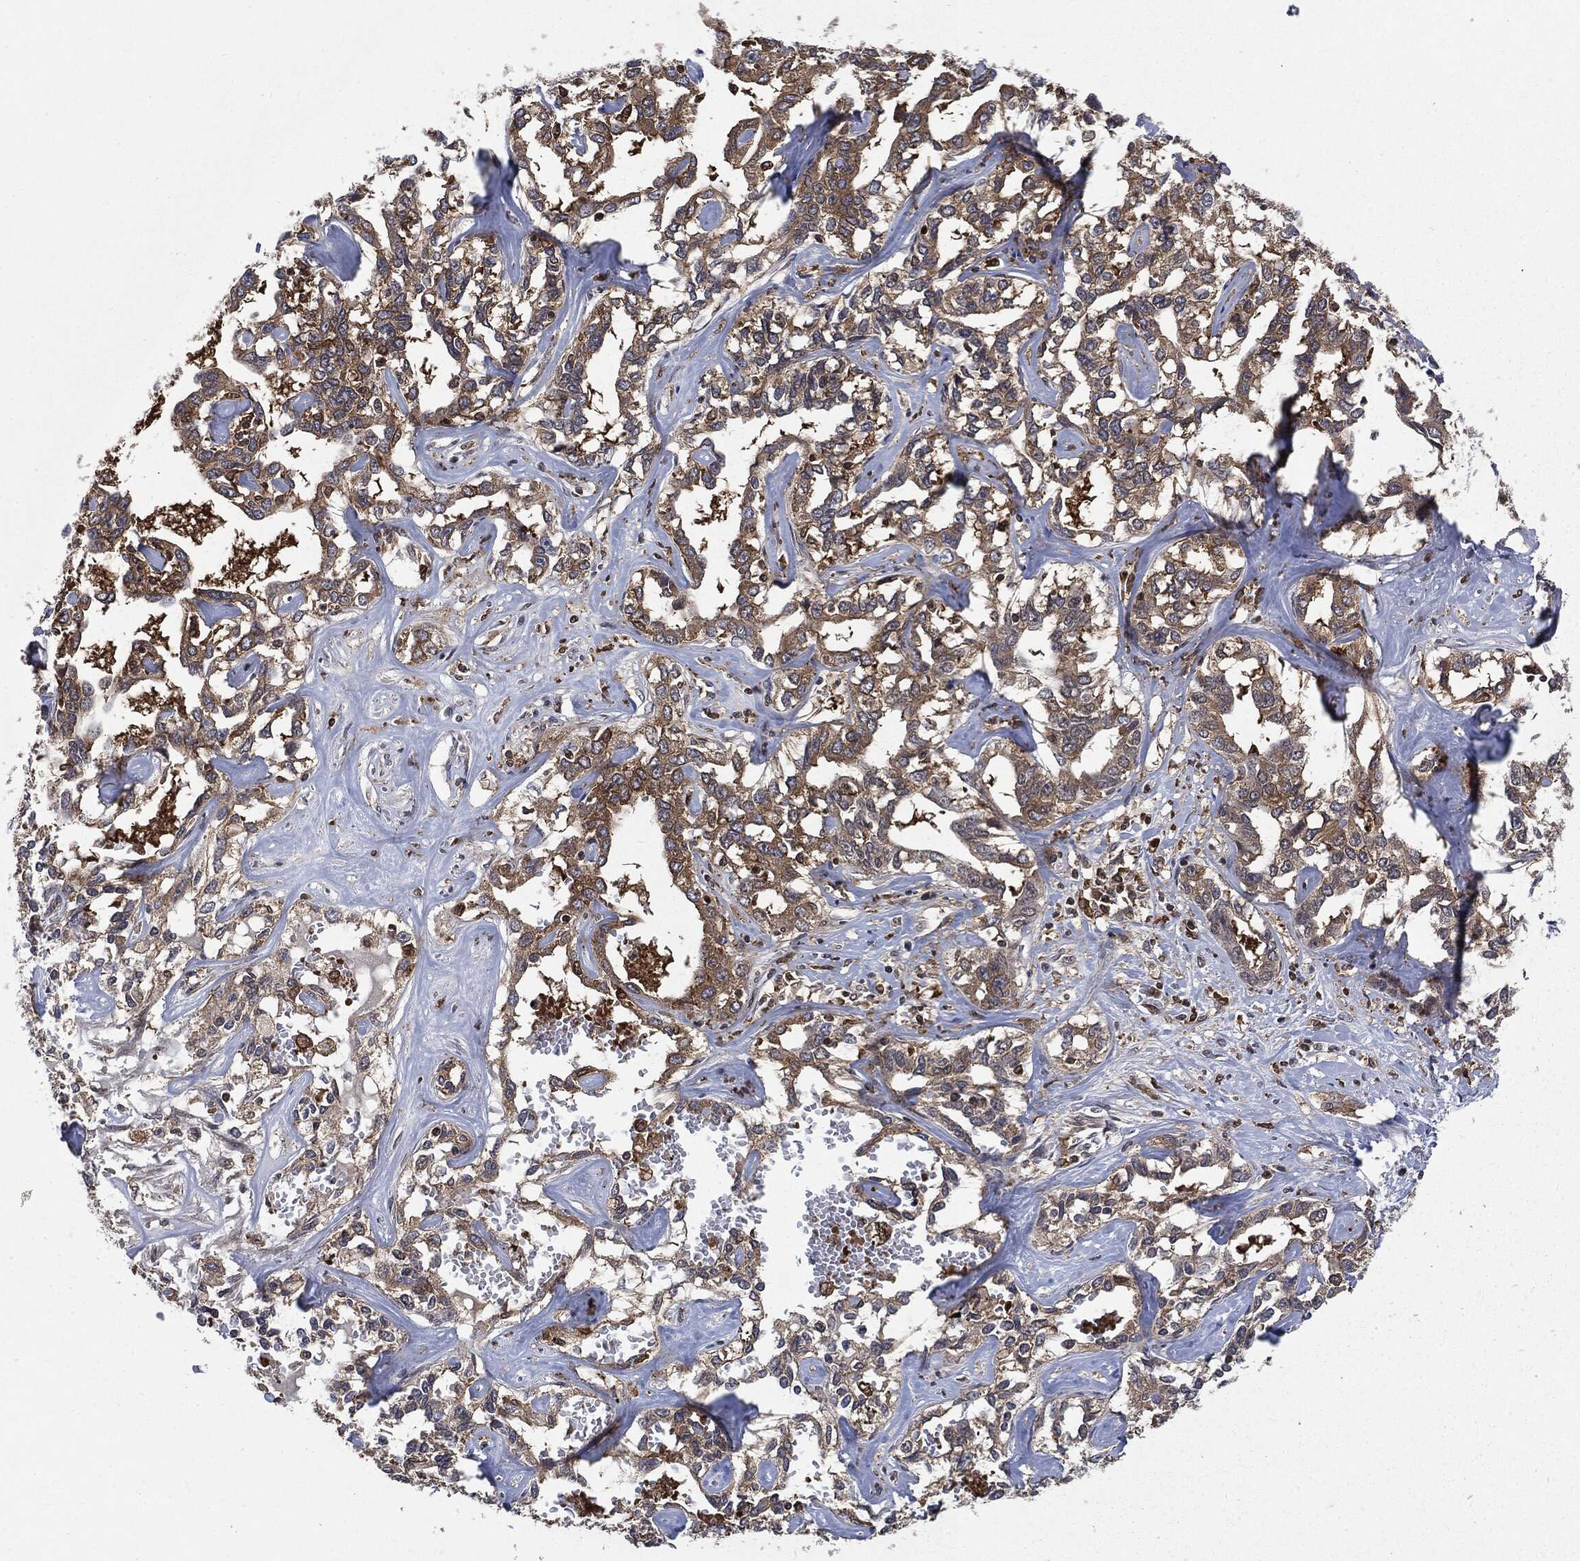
{"staining": {"intensity": "moderate", "quantity": ">75%", "location": "cytoplasmic/membranous"}, "tissue": "liver cancer", "cell_type": "Tumor cells", "image_type": "cancer", "snomed": [{"axis": "morphology", "description": "Cholangiocarcinoma"}, {"axis": "topography", "description": "Liver"}], "caption": "About >75% of tumor cells in liver cancer reveal moderate cytoplasmic/membranous protein expression as visualized by brown immunohistochemical staining.", "gene": "SNX5", "patient": {"sex": "male", "age": 59}}